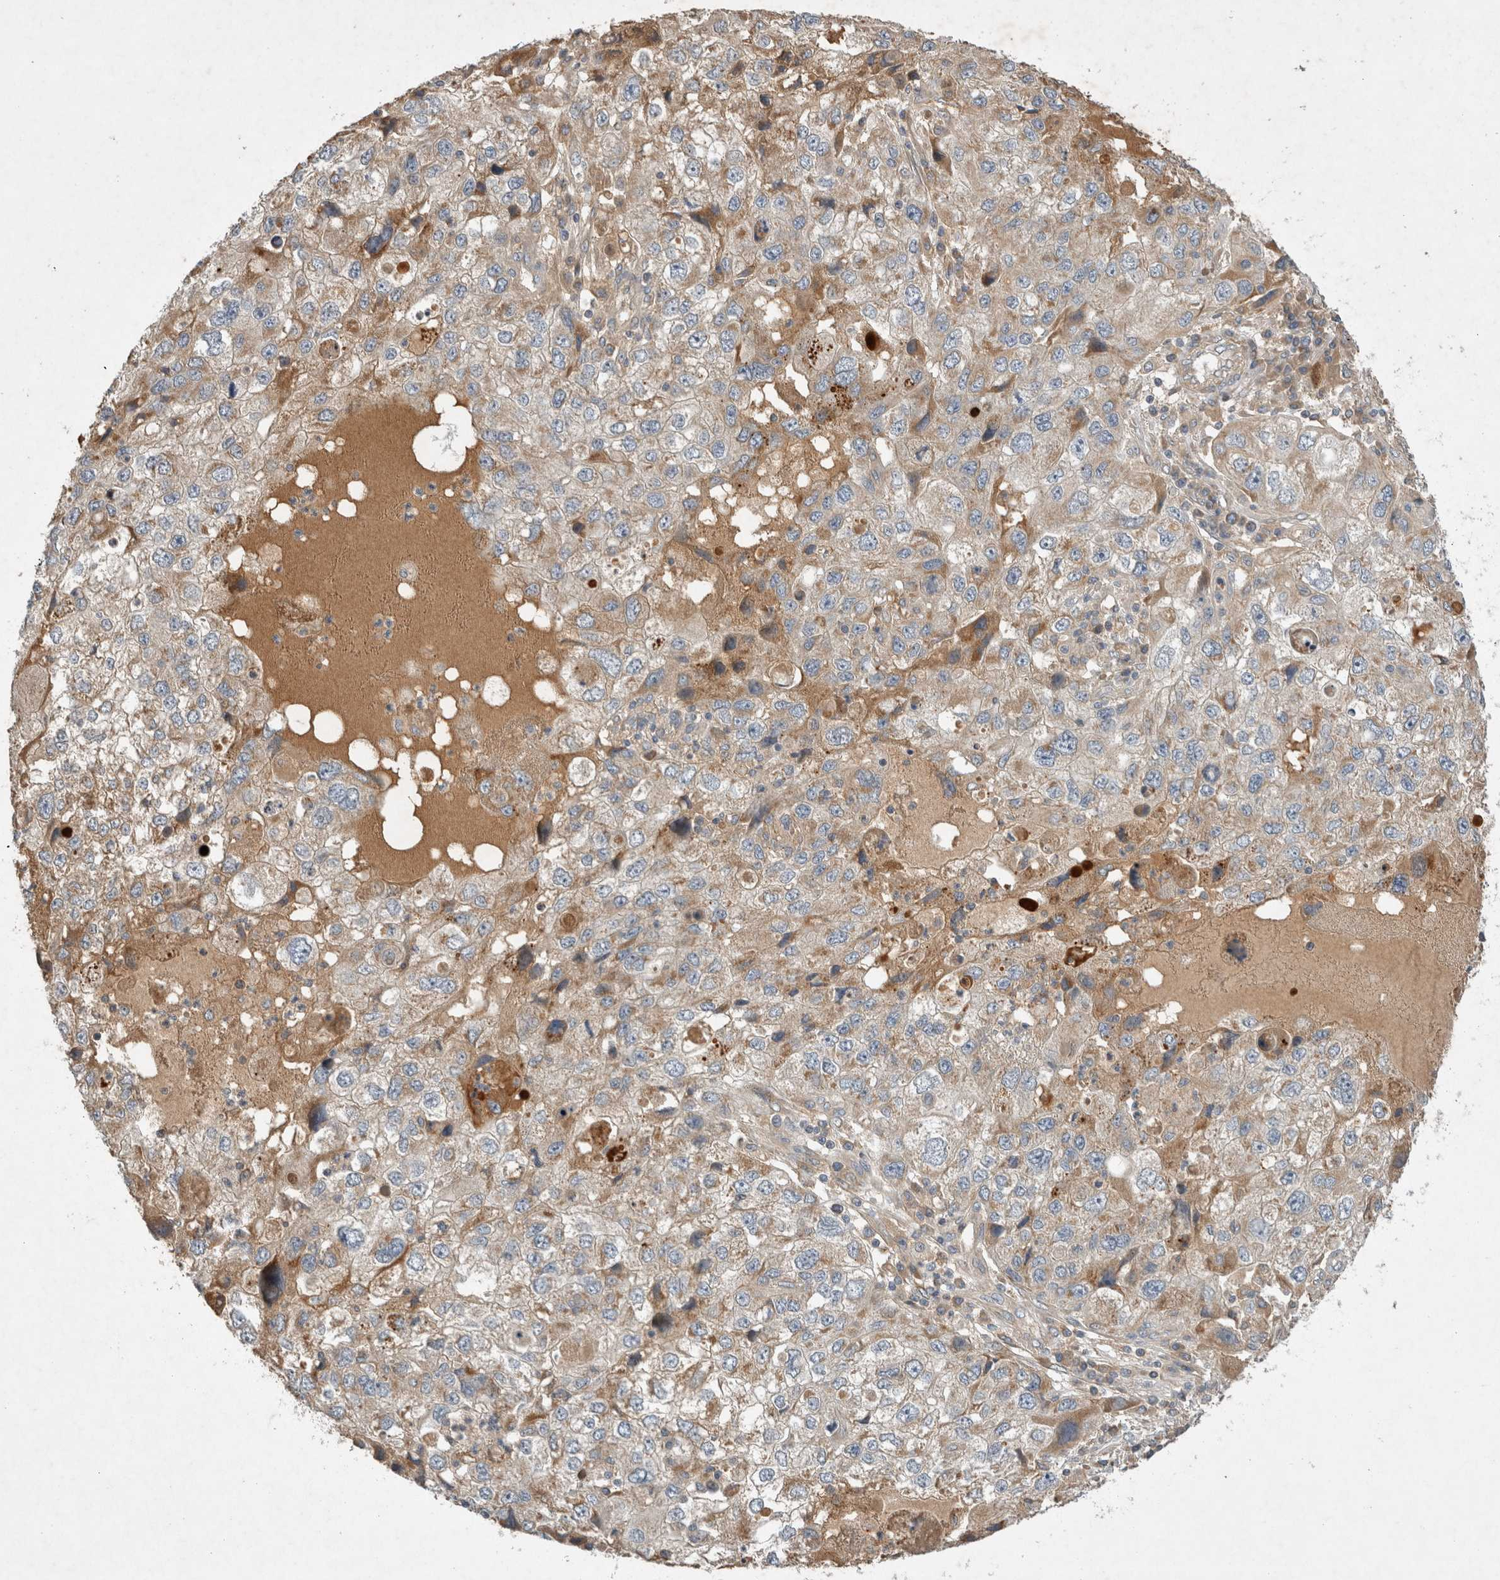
{"staining": {"intensity": "weak", "quantity": "25%-75%", "location": "cytoplasmic/membranous"}, "tissue": "endometrial cancer", "cell_type": "Tumor cells", "image_type": "cancer", "snomed": [{"axis": "morphology", "description": "Adenocarcinoma, NOS"}, {"axis": "topography", "description": "Endometrium"}], "caption": "Immunohistochemistry (IHC) image of endometrial adenocarcinoma stained for a protein (brown), which shows low levels of weak cytoplasmic/membranous staining in about 25%-75% of tumor cells.", "gene": "ARMC9", "patient": {"sex": "female", "age": 49}}